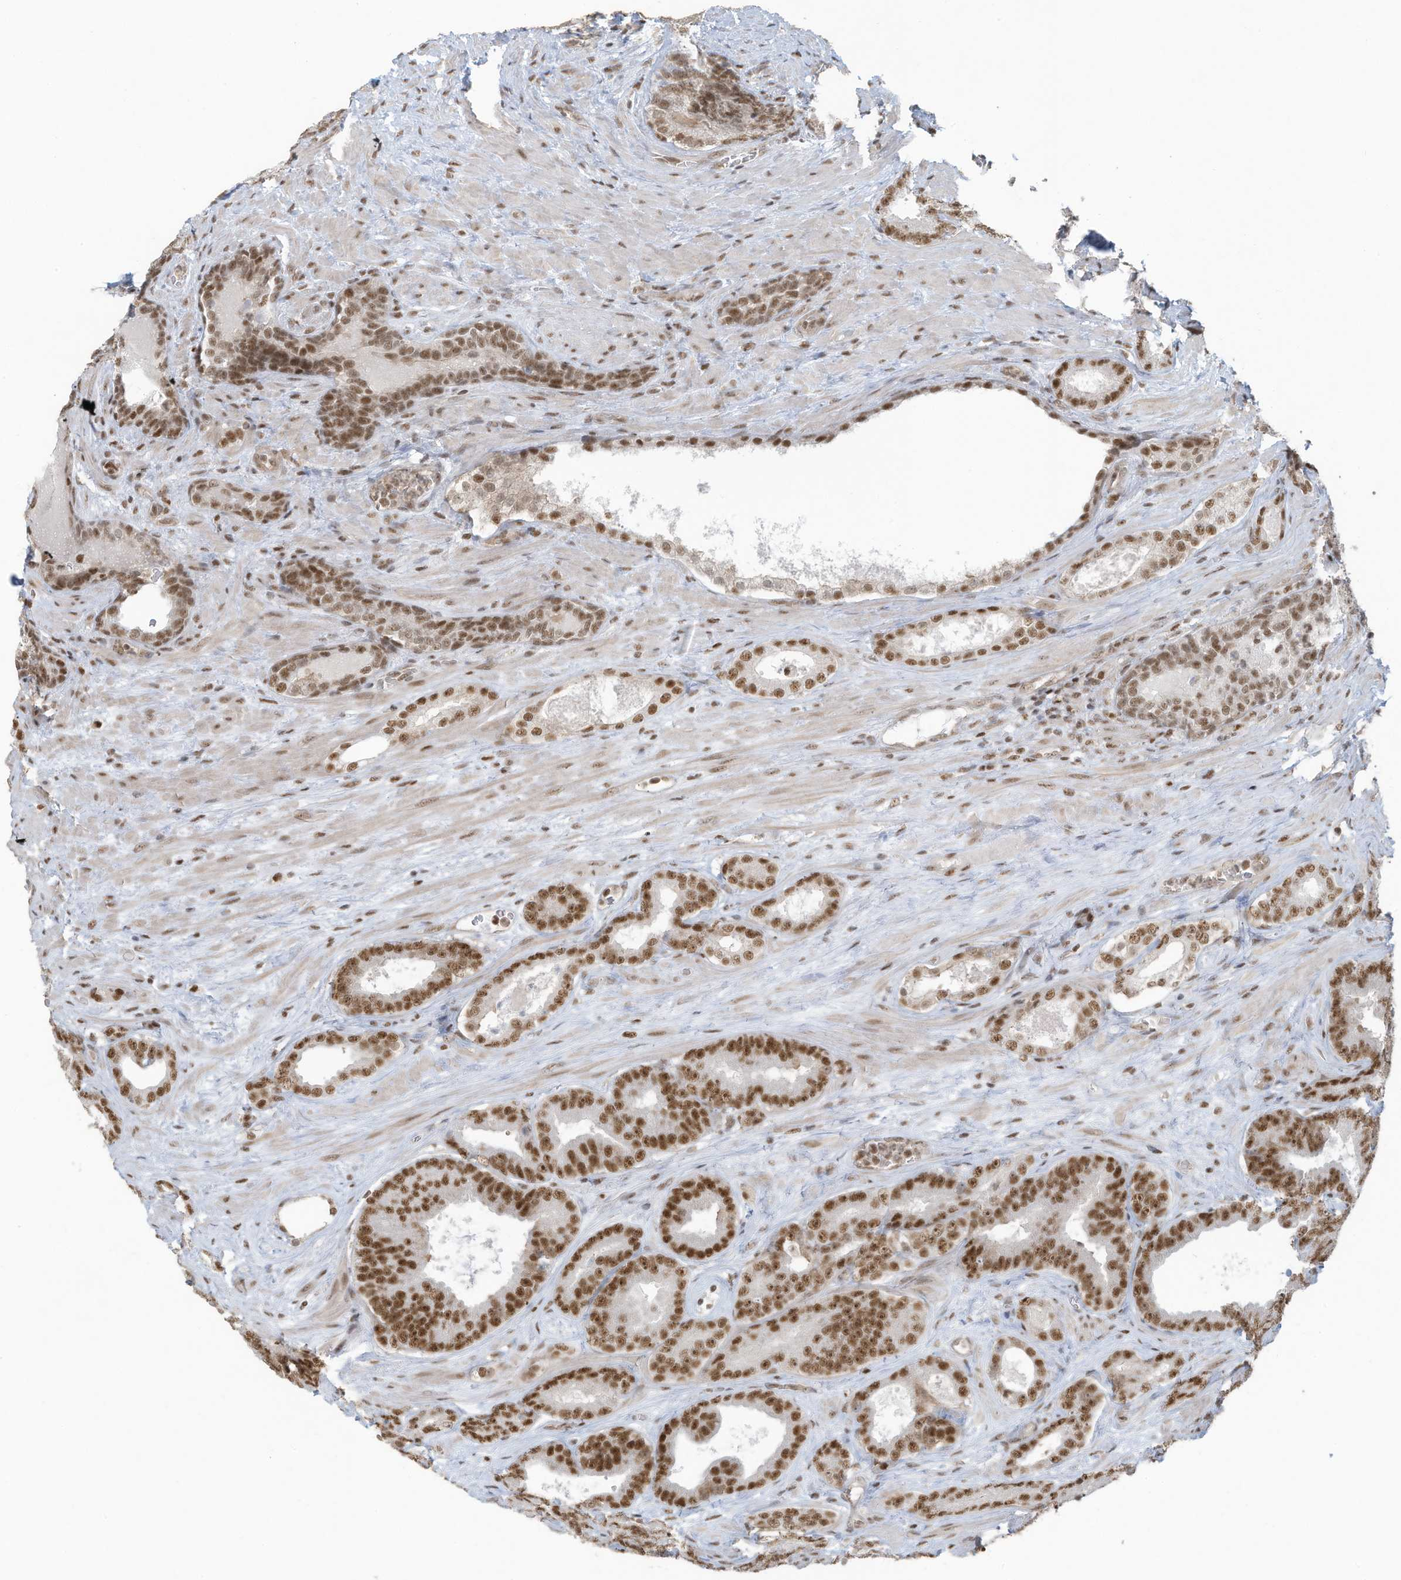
{"staining": {"intensity": "strong", "quantity": ">75%", "location": "nuclear"}, "tissue": "prostate cancer", "cell_type": "Tumor cells", "image_type": "cancer", "snomed": [{"axis": "morphology", "description": "Adenocarcinoma, High grade"}, {"axis": "topography", "description": "Prostate"}], "caption": "Immunohistochemistry (DAB (3,3'-diaminobenzidine)) staining of human prostate cancer (adenocarcinoma (high-grade)) demonstrates strong nuclear protein staining in approximately >75% of tumor cells.", "gene": "DBR1", "patient": {"sex": "male", "age": 66}}